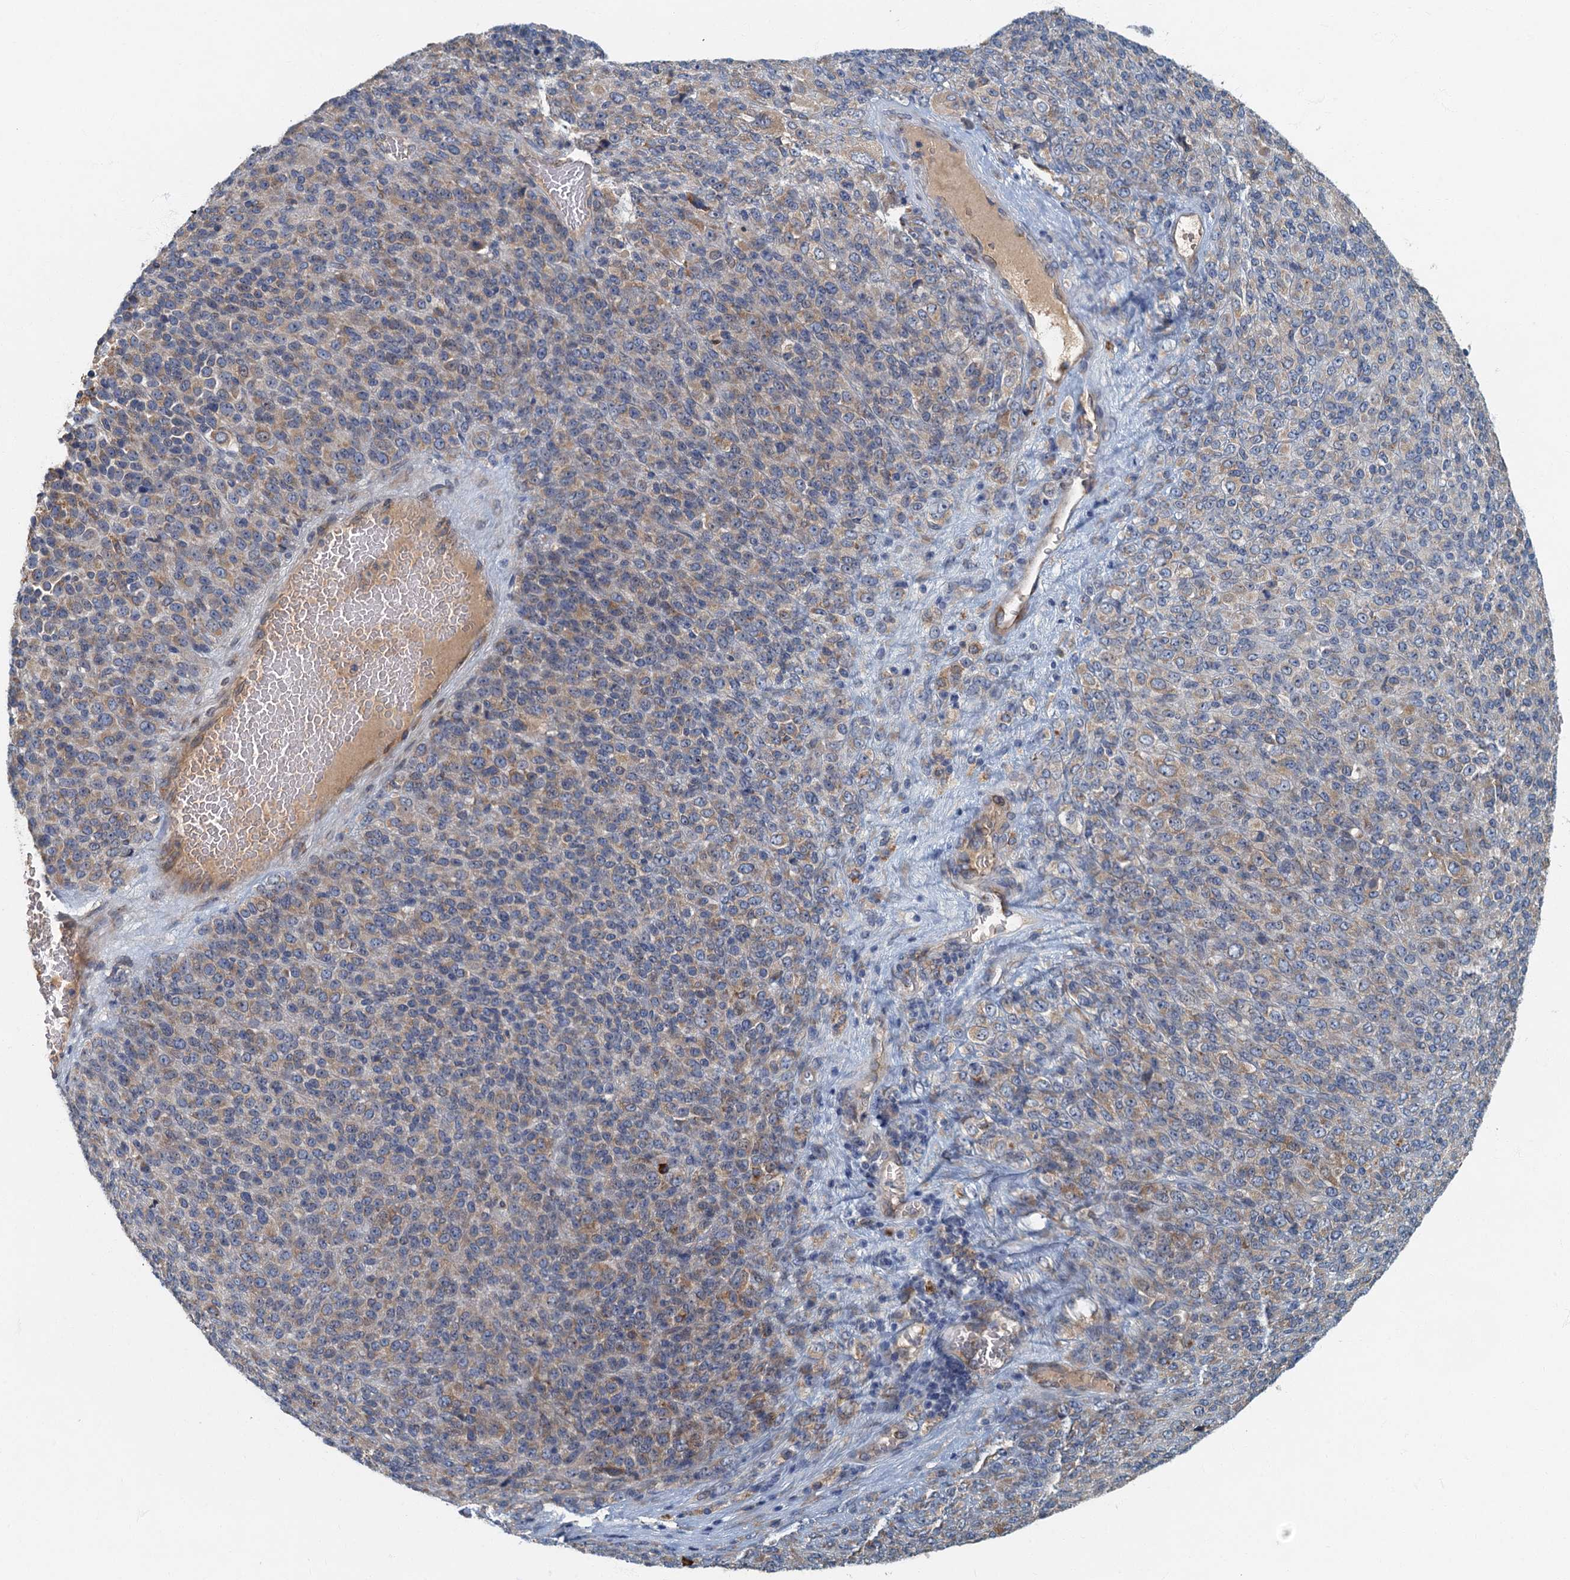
{"staining": {"intensity": "weak", "quantity": "25%-75%", "location": "cytoplasmic/membranous"}, "tissue": "melanoma", "cell_type": "Tumor cells", "image_type": "cancer", "snomed": [{"axis": "morphology", "description": "Malignant melanoma, Metastatic site"}, {"axis": "topography", "description": "Brain"}], "caption": "Tumor cells reveal weak cytoplasmic/membranous positivity in approximately 25%-75% of cells in melanoma.", "gene": "SPDYC", "patient": {"sex": "female", "age": 56}}